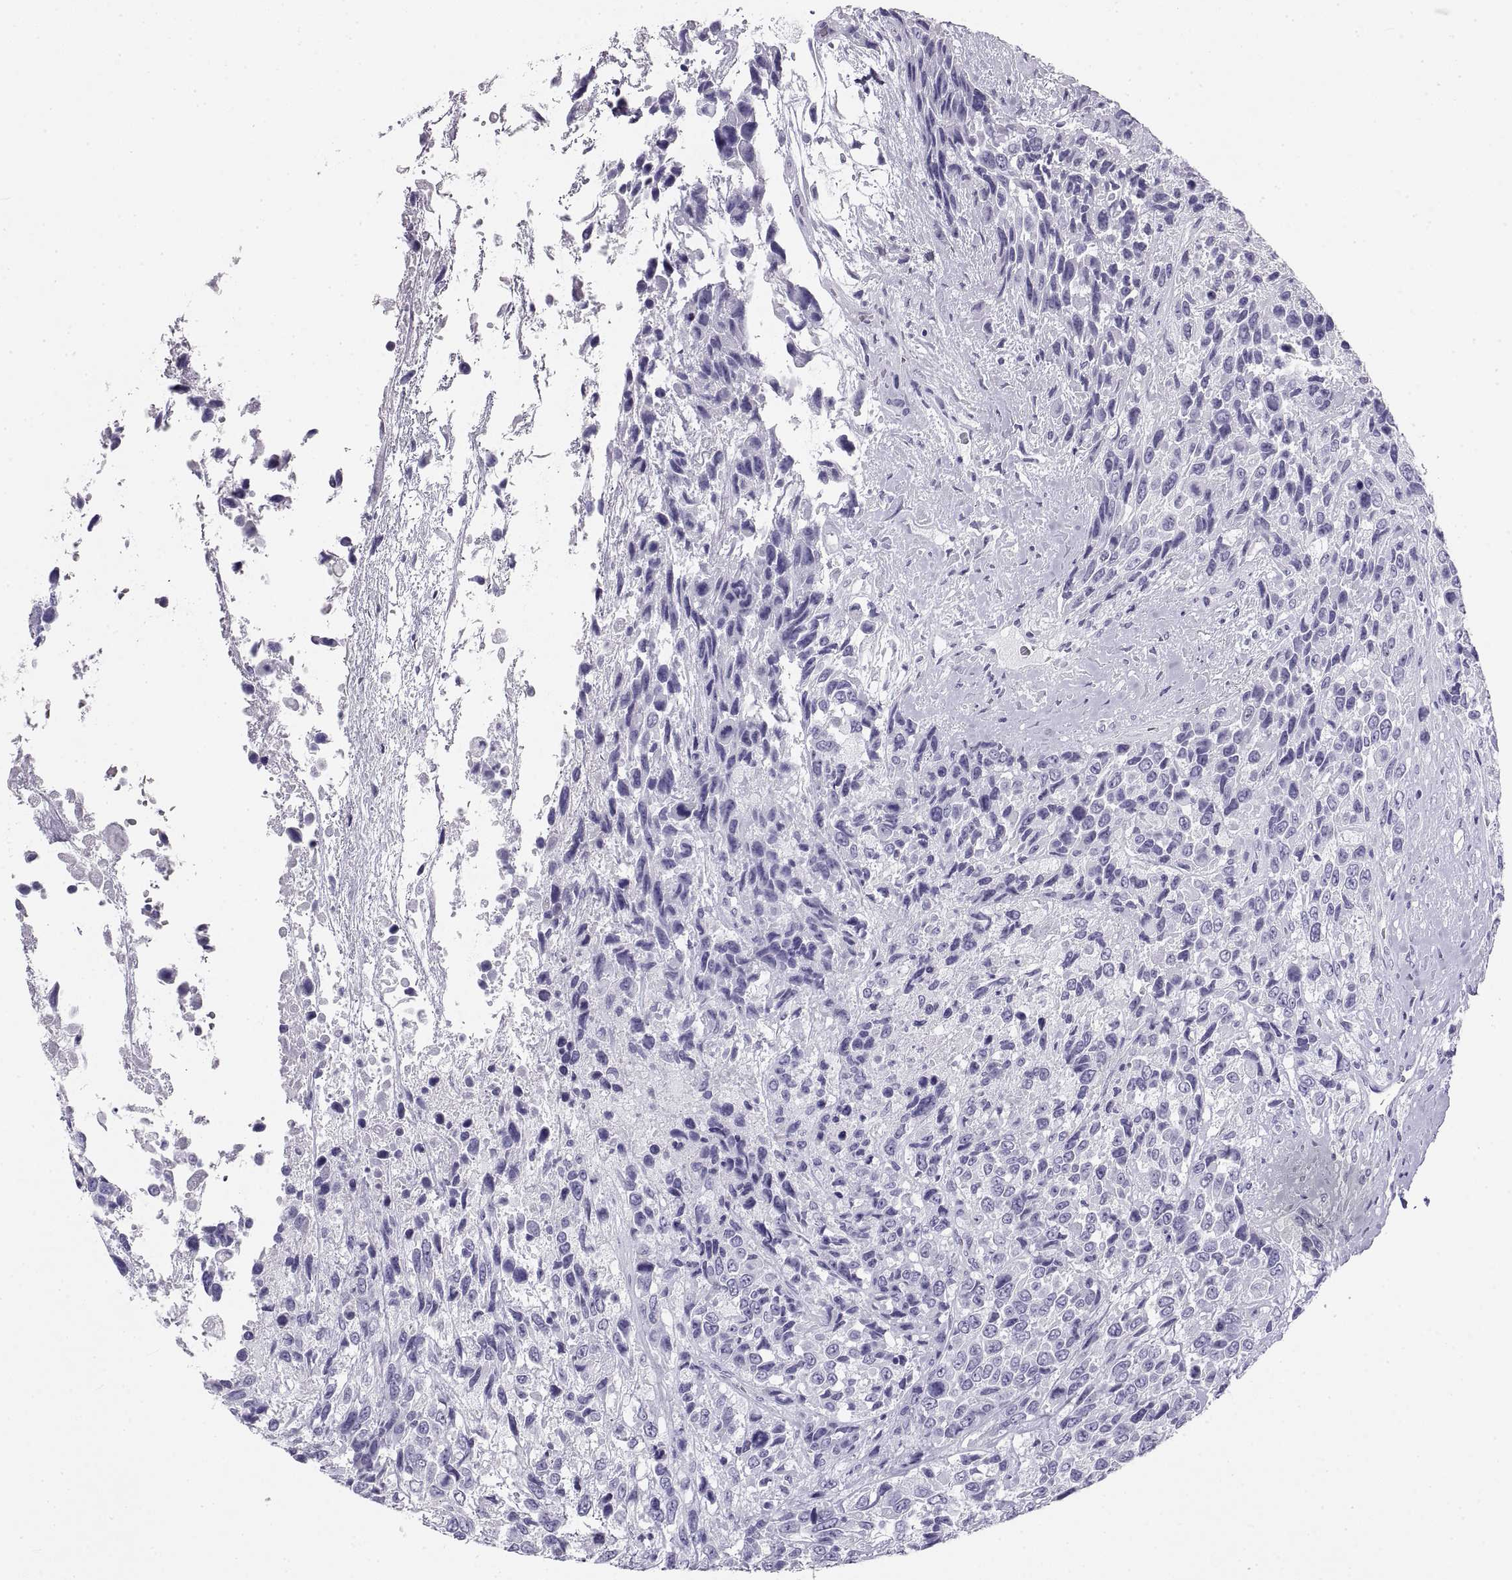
{"staining": {"intensity": "negative", "quantity": "none", "location": "none"}, "tissue": "urothelial cancer", "cell_type": "Tumor cells", "image_type": "cancer", "snomed": [{"axis": "morphology", "description": "Urothelial carcinoma, High grade"}, {"axis": "topography", "description": "Urinary bladder"}], "caption": "This is an IHC histopathology image of human high-grade urothelial carcinoma. There is no positivity in tumor cells.", "gene": "RLBP1", "patient": {"sex": "female", "age": 70}}